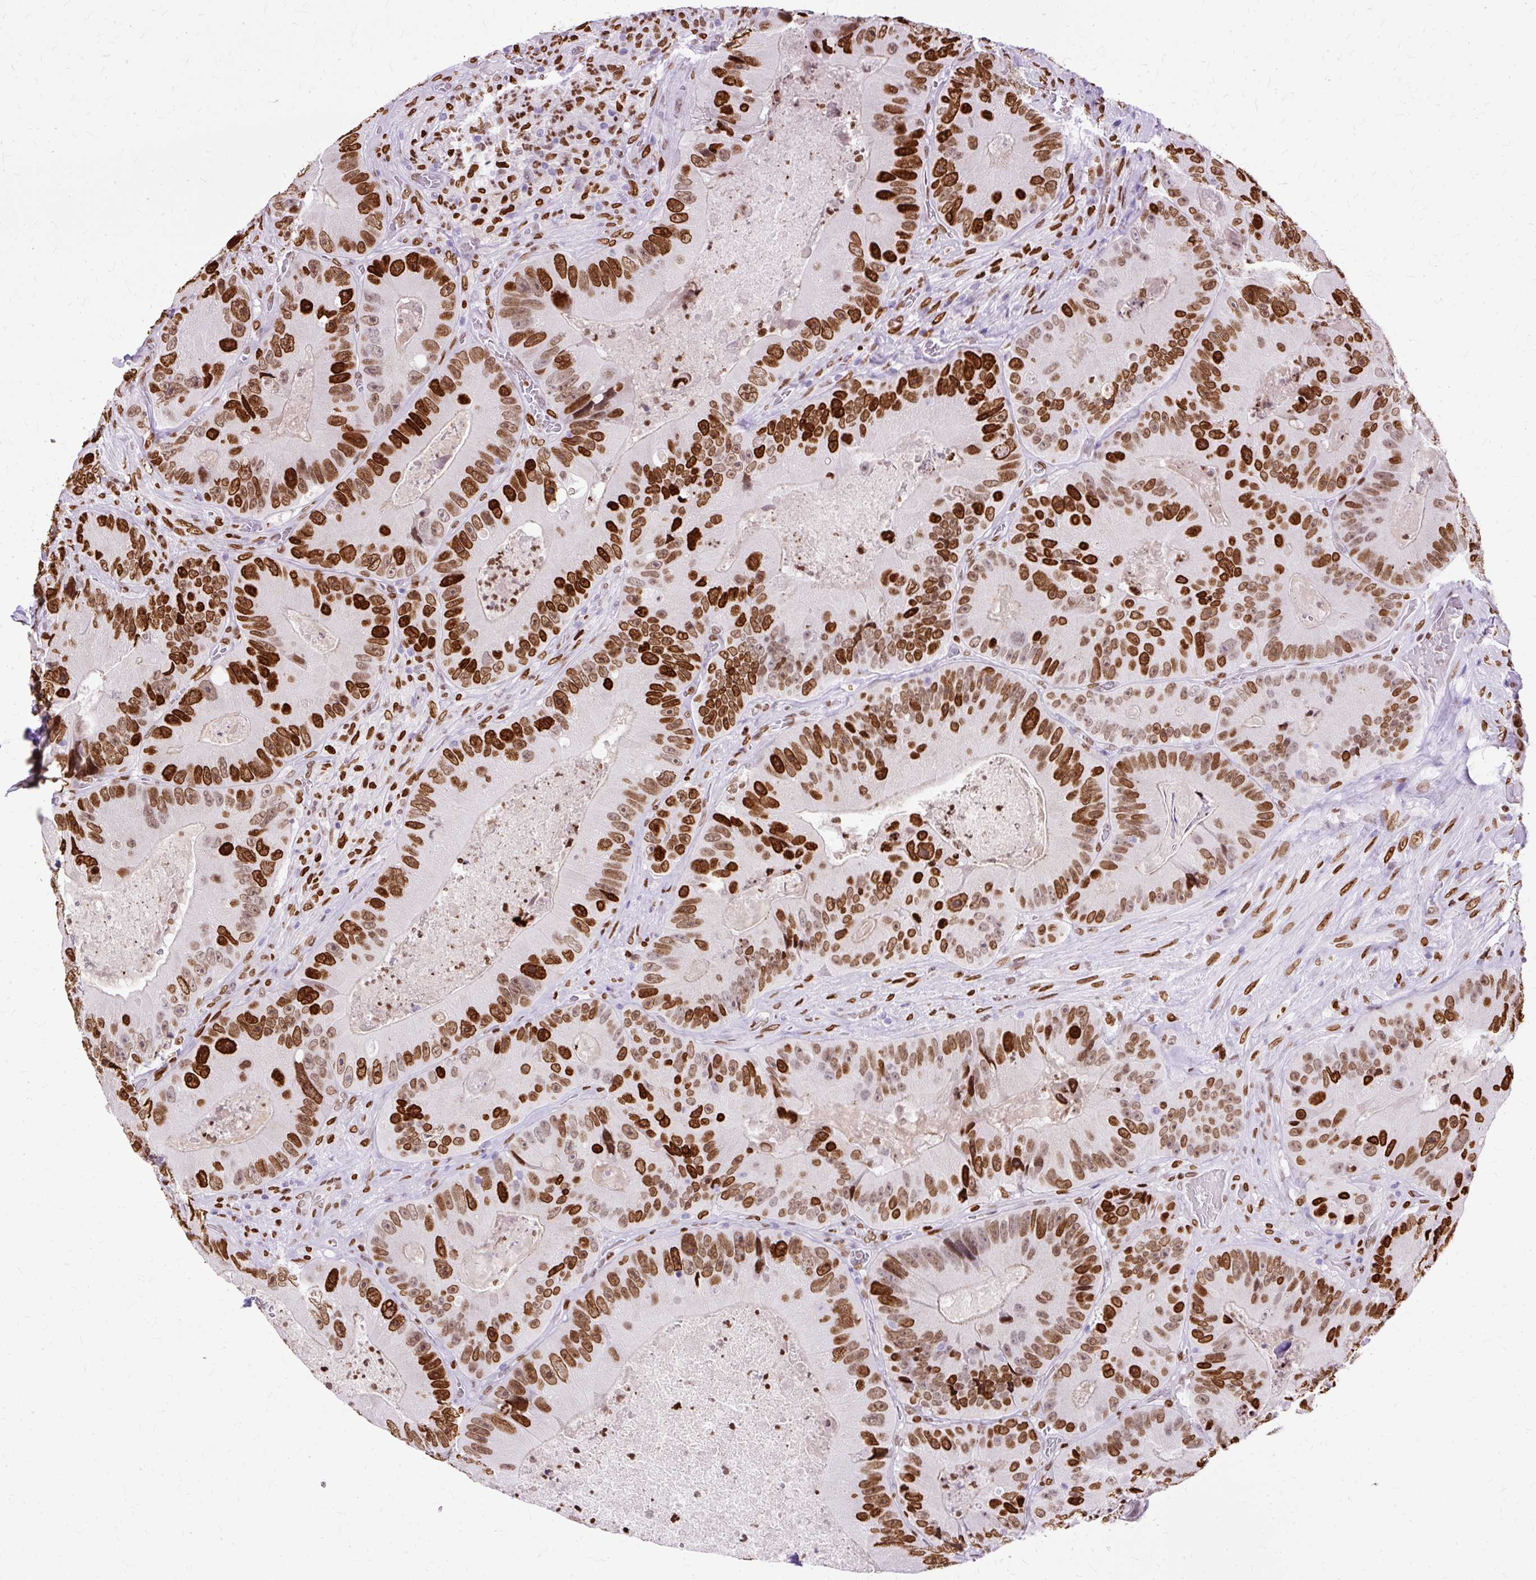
{"staining": {"intensity": "strong", "quantity": ">75%", "location": "nuclear"}, "tissue": "colorectal cancer", "cell_type": "Tumor cells", "image_type": "cancer", "snomed": [{"axis": "morphology", "description": "Adenocarcinoma, NOS"}, {"axis": "topography", "description": "Colon"}], "caption": "Colorectal adenocarcinoma tissue reveals strong nuclear positivity in approximately >75% of tumor cells", "gene": "TMEM184C", "patient": {"sex": "female", "age": 86}}